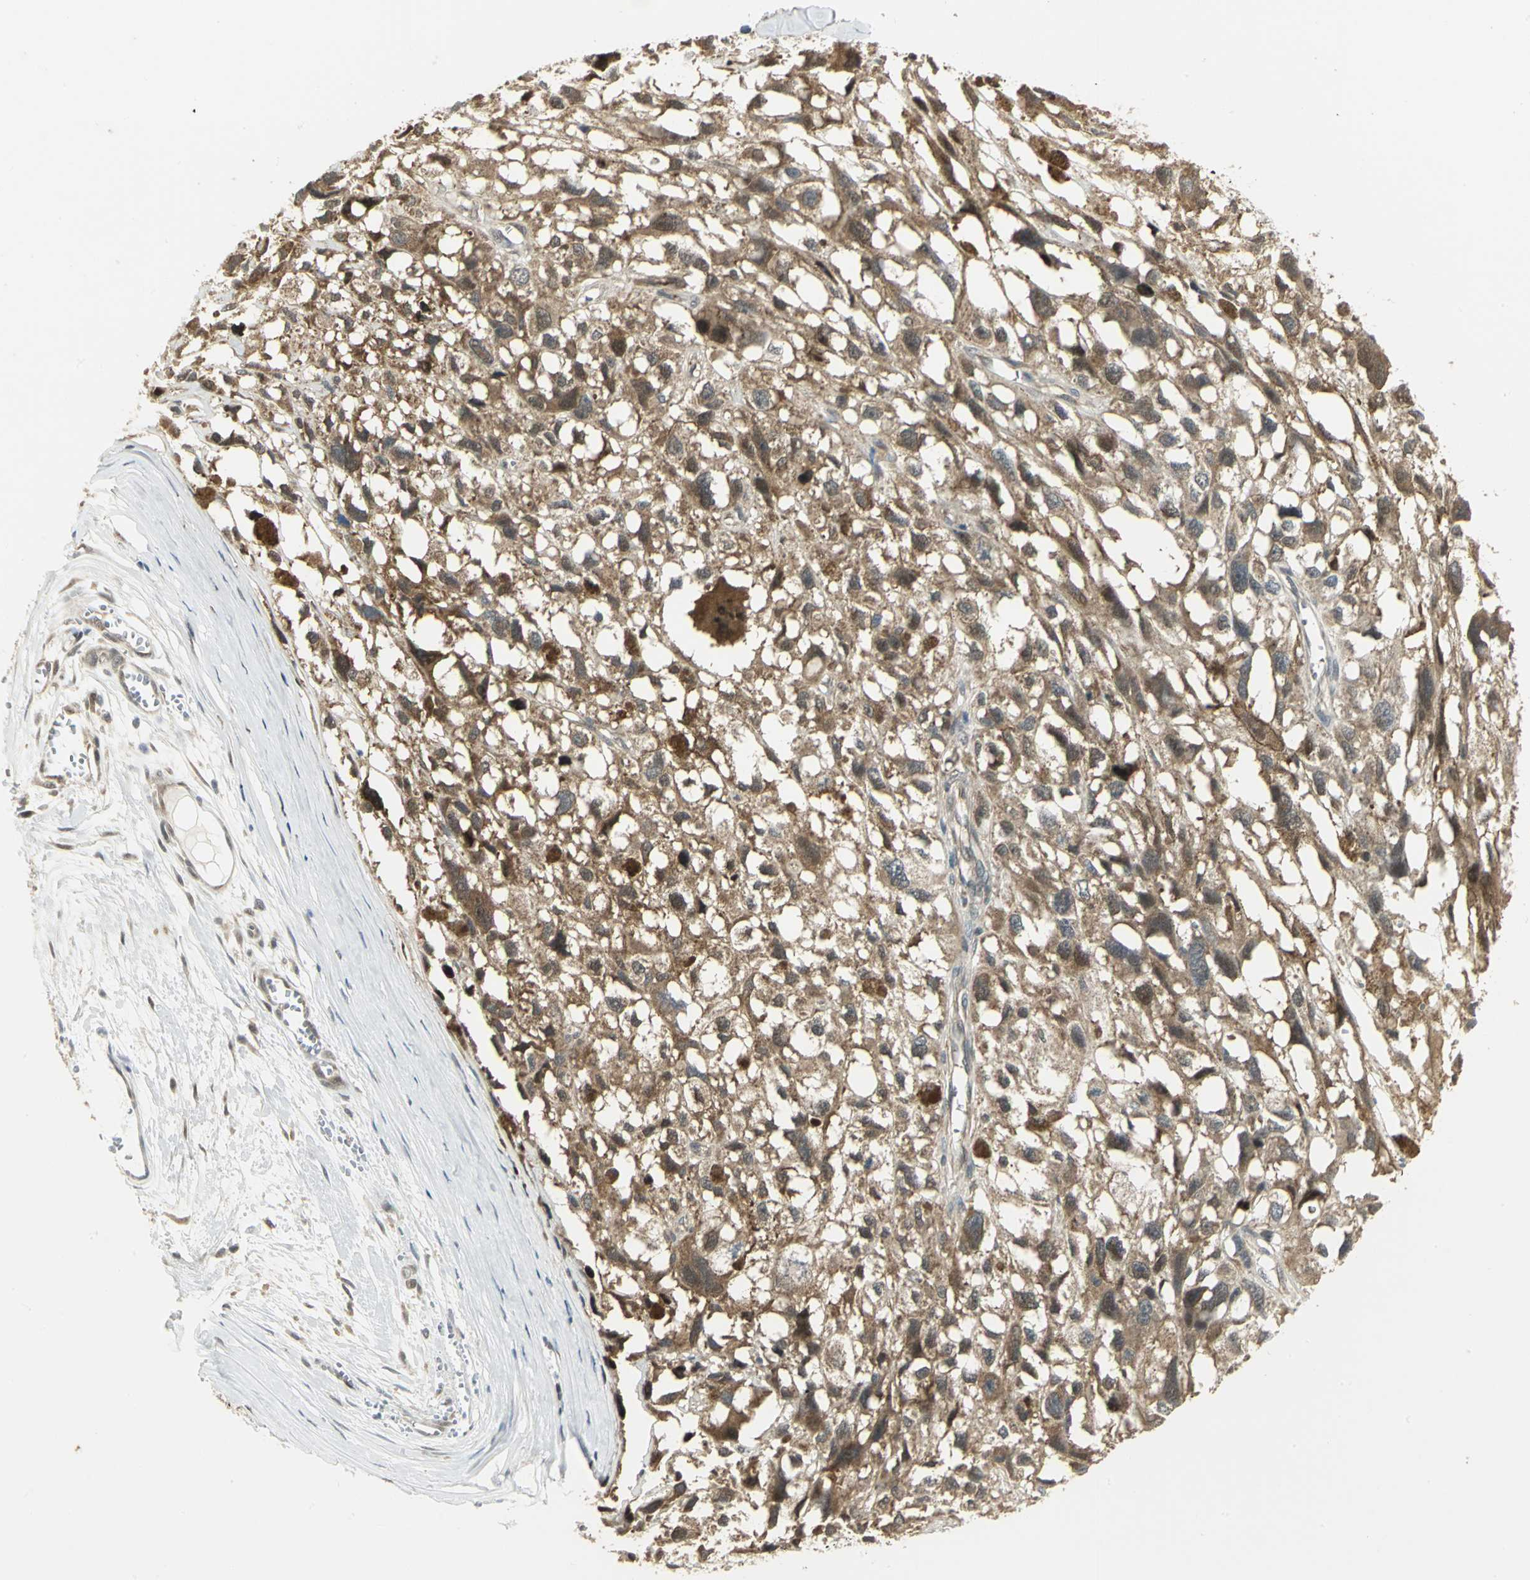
{"staining": {"intensity": "moderate", "quantity": ">75%", "location": "cytoplasmic/membranous"}, "tissue": "melanoma", "cell_type": "Tumor cells", "image_type": "cancer", "snomed": [{"axis": "morphology", "description": "Malignant melanoma, Metastatic site"}, {"axis": "topography", "description": "Lymph node"}], "caption": "Malignant melanoma (metastatic site) was stained to show a protein in brown. There is medium levels of moderate cytoplasmic/membranous expression in approximately >75% of tumor cells. (Stains: DAB (3,3'-diaminobenzidine) in brown, nuclei in blue, Microscopy: brightfield microscopy at high magnification).", "gene": "PSMC4", "patient": {"sex": "male", "age": 59}}